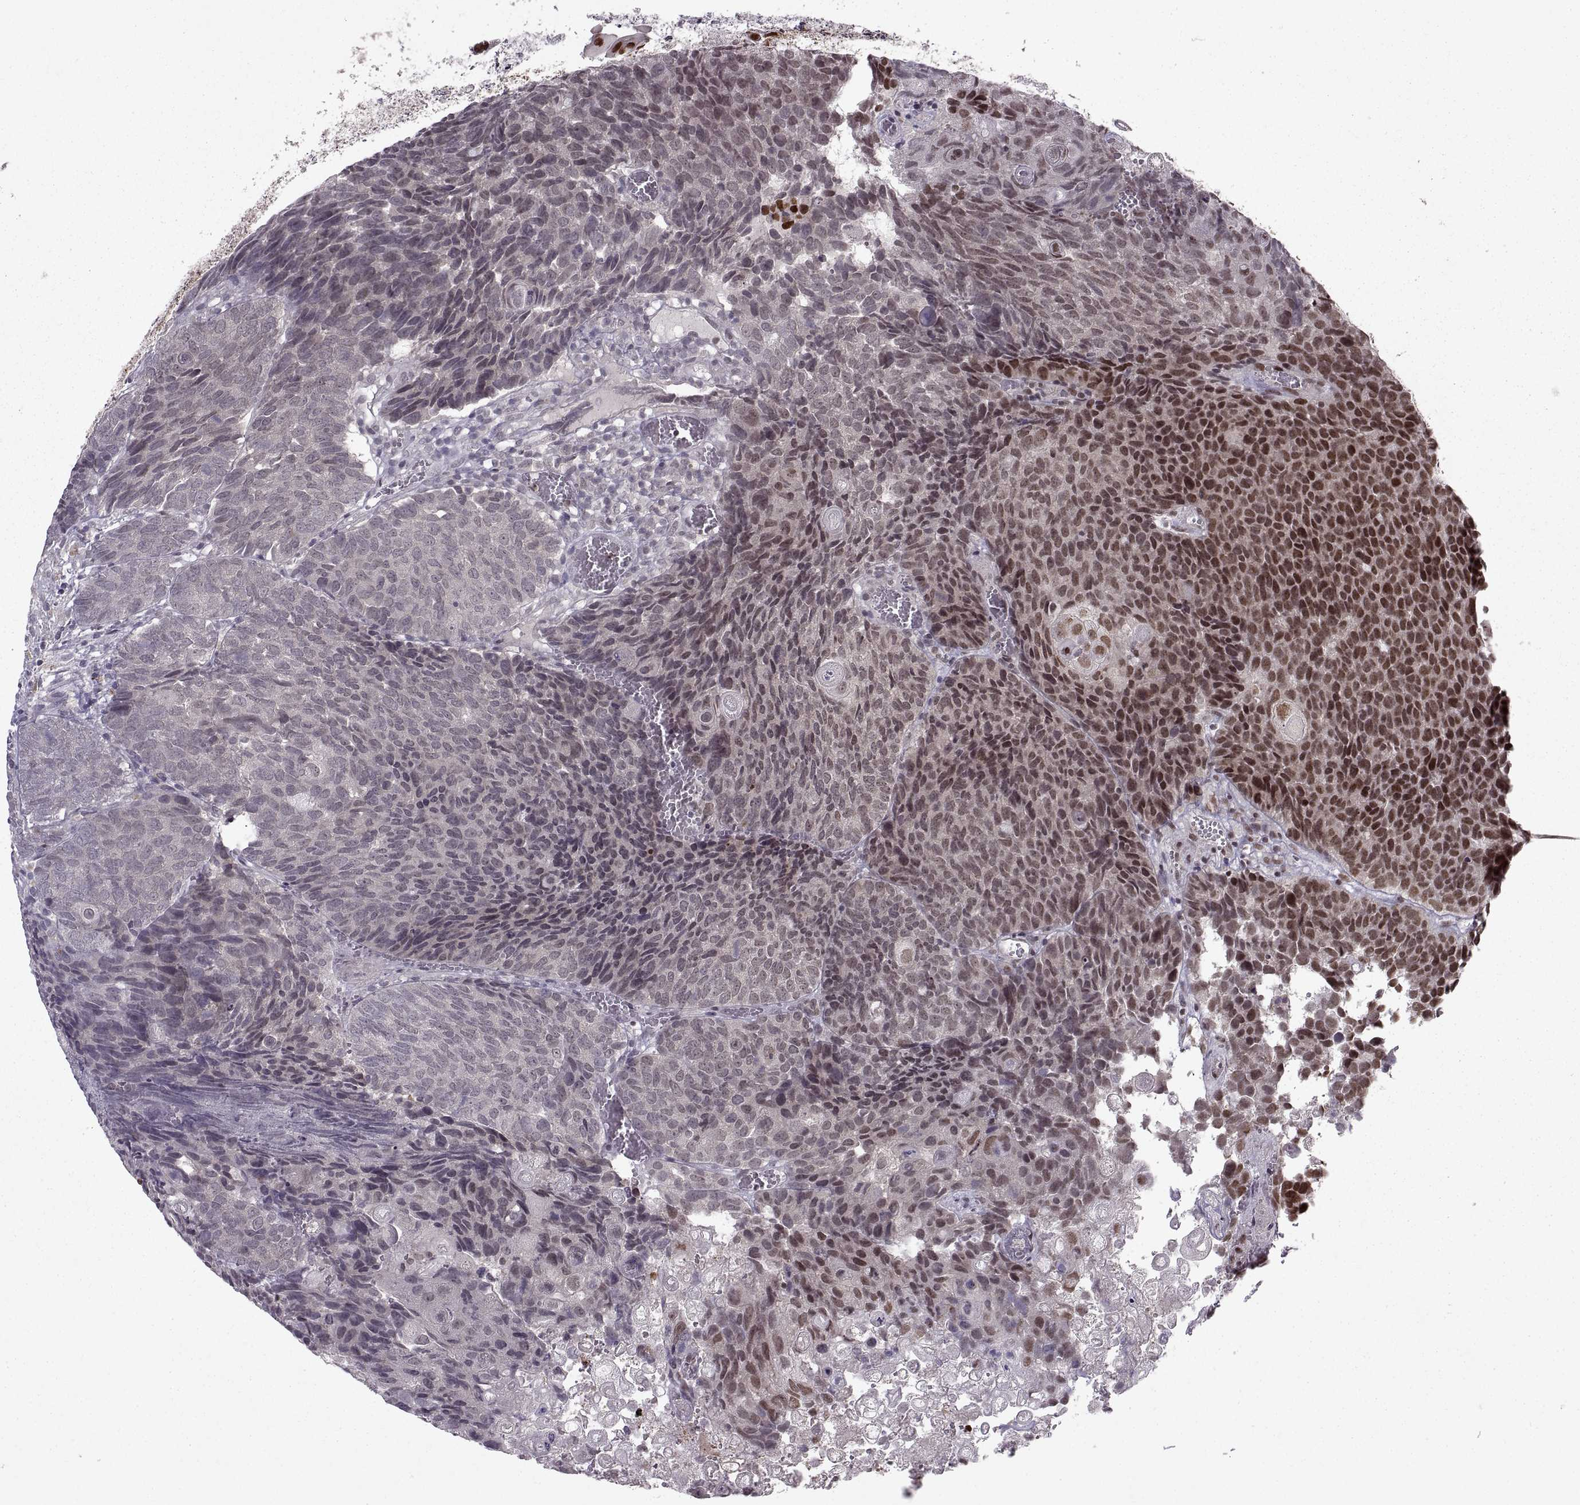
{"staining": {"intensity": "strong", "quantity": "25%-75%", "location": "nuclear"}, "tissue": "urothelial cancer", "cell_type": "Tumor cells", "image_type": "cancer", "snomed": [{"axis": "morphology", "description": "Urothelial carcinoma, Low grade"}, {"axis": "topography", "description": "Urinary bladder"}], "caption": "There is high levels of strong nuclear staining in tumor cells of urothelial carcinoma (low-grade), as demonstrated by immunohistochemical staining (brown color).", "gene": "MT1E", "patient": {"sex": "female", "age": 62}}